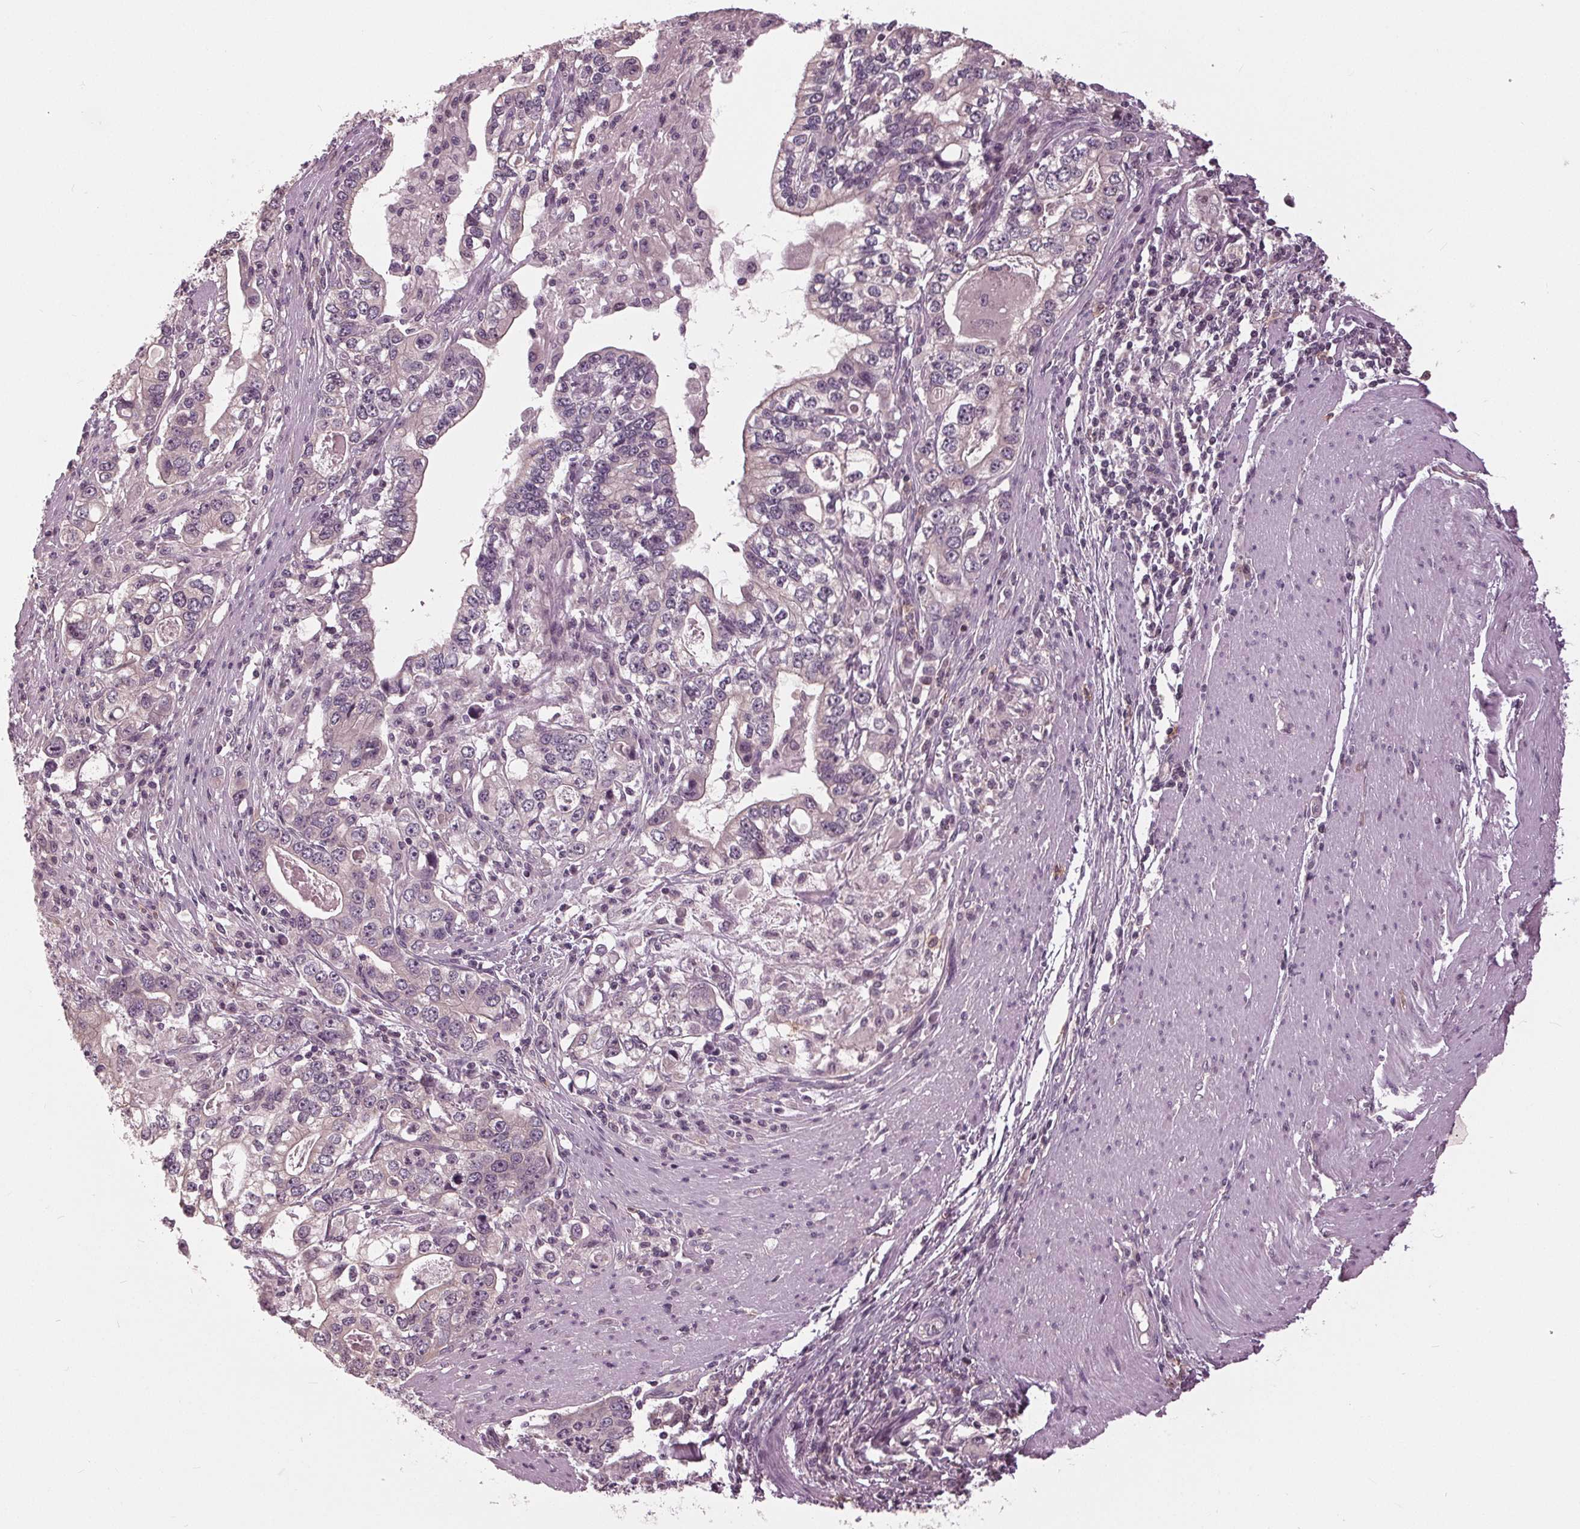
{"staining": {"intensity": "negative", "quantity": "none", "location": "none"}, "tissue": "stomach cancer", "cell_type": "Tumor cells", "image_type": "cancer", "snomed": [{"axis": "morphology", "description": "Adenocarcinoma, NOS"}, {"axis": "topography", "description": "Stomach, lower"}], "caption": "Immunohistochemistry (IHC) image of adenocarcinoma (stomach) stained for a protein (brown), which exhibits no expression in tumor cells.", "gene": "SIGLEC6", "patient": {"sex": "female", "age": 72}}